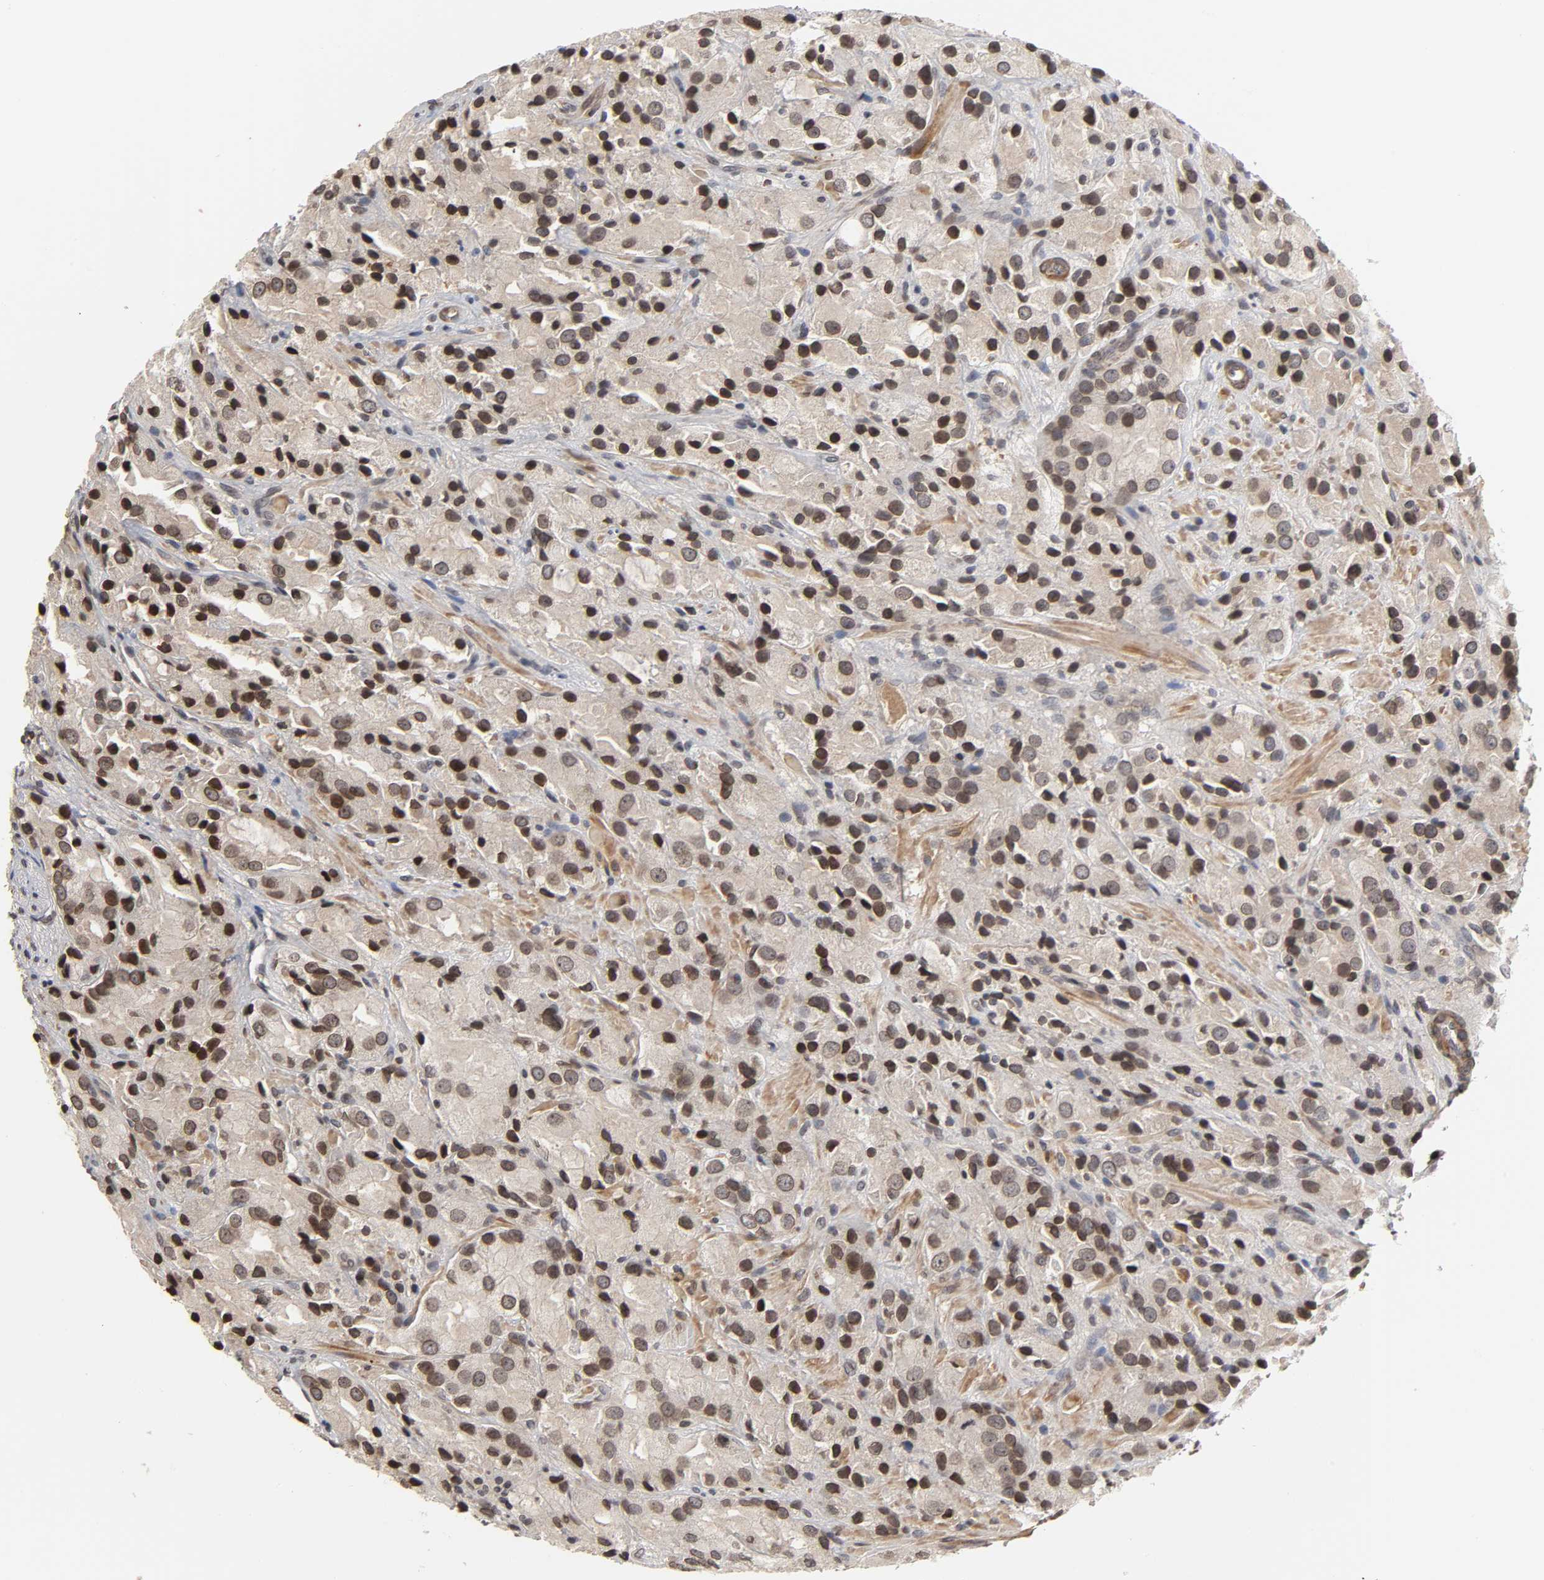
{"staining": {"intensity": "moderate", "quantity": ">75%", "location": "cytoplasmic/membranous,nuclear"}, "tissue": "prostate cancer", "cell_type": "Tumor cells", "image_type": "cancer", "snomed": [{"axis": "morphology", "description": "Adenocarcinoma, High grade"}, {"axis": "topography", "description": "Prostate"}], "caption": "Protein staining exhibits moderate cytoplasmic/membranous and nuclear staining in approximately >75% of tumor cells in prostate adenocarcinoma (high-grade).", "gene": "CPN2", "patient": {"sex": "male", "age": 70}}